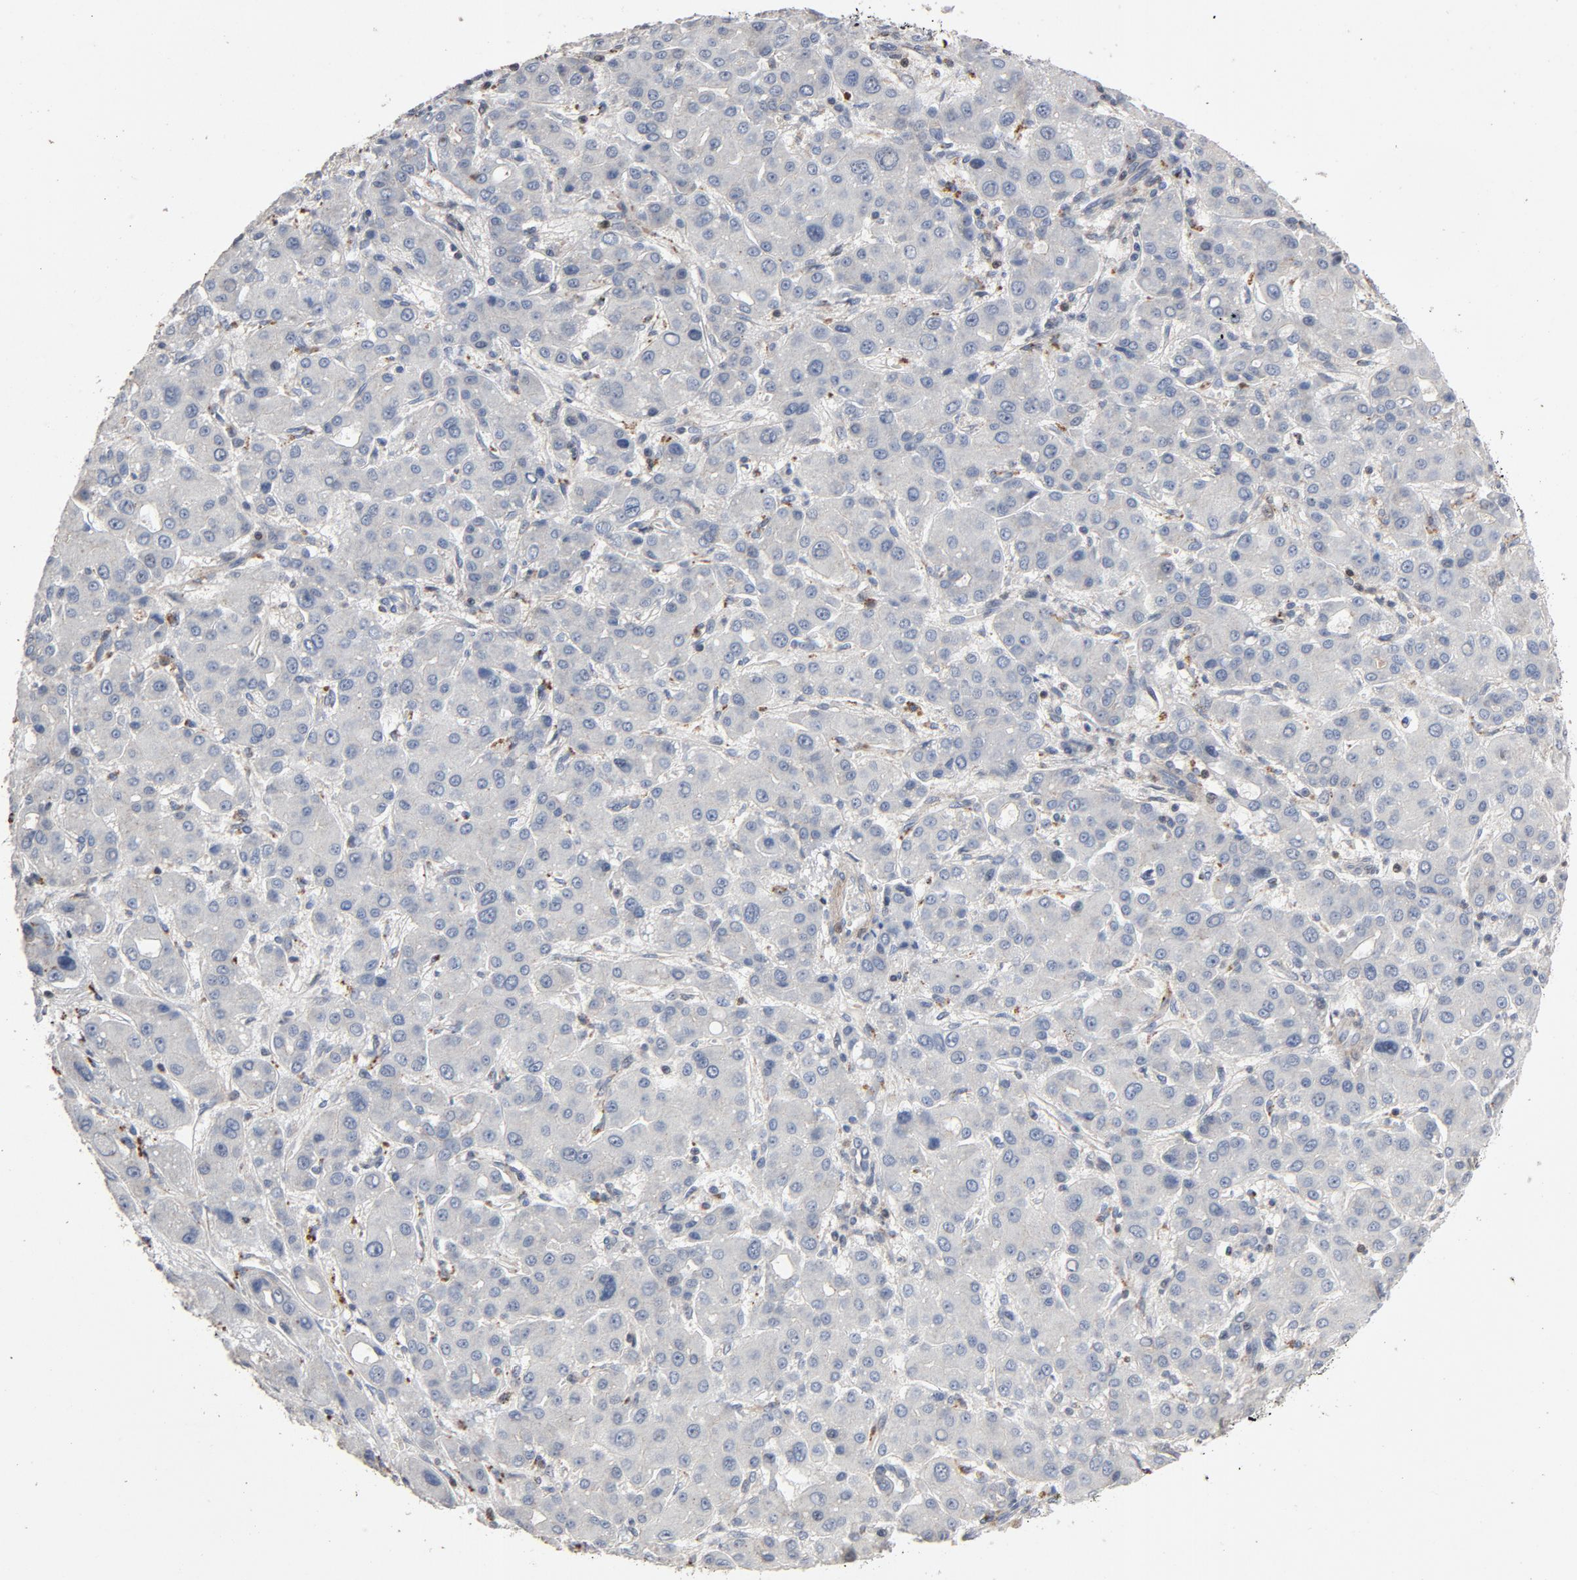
{"staining": {"intensity": "negative", "quantity": "none", "location": "none"}, "tissue": "liver cancer", "cell_type": "Tumor cells", "image_type": "cancer", "snomed": [{"axis": "morphology", "description": "Carcinoma, Hepatocellular, NOS"}, {"axis": "topography", "description": "Liver"}], "caption": "High magnification brightfield microscopy of hepatocellular carcinoma (liver) stained with DAB (brown) and counterstained with hematoxylin (blue): tumor cells show no significant expression. (Immunohistochemistry, brightfield microscopy, high magnification).", "gene": "CDK6", "patient": {"sex": "male", "age": 55}}